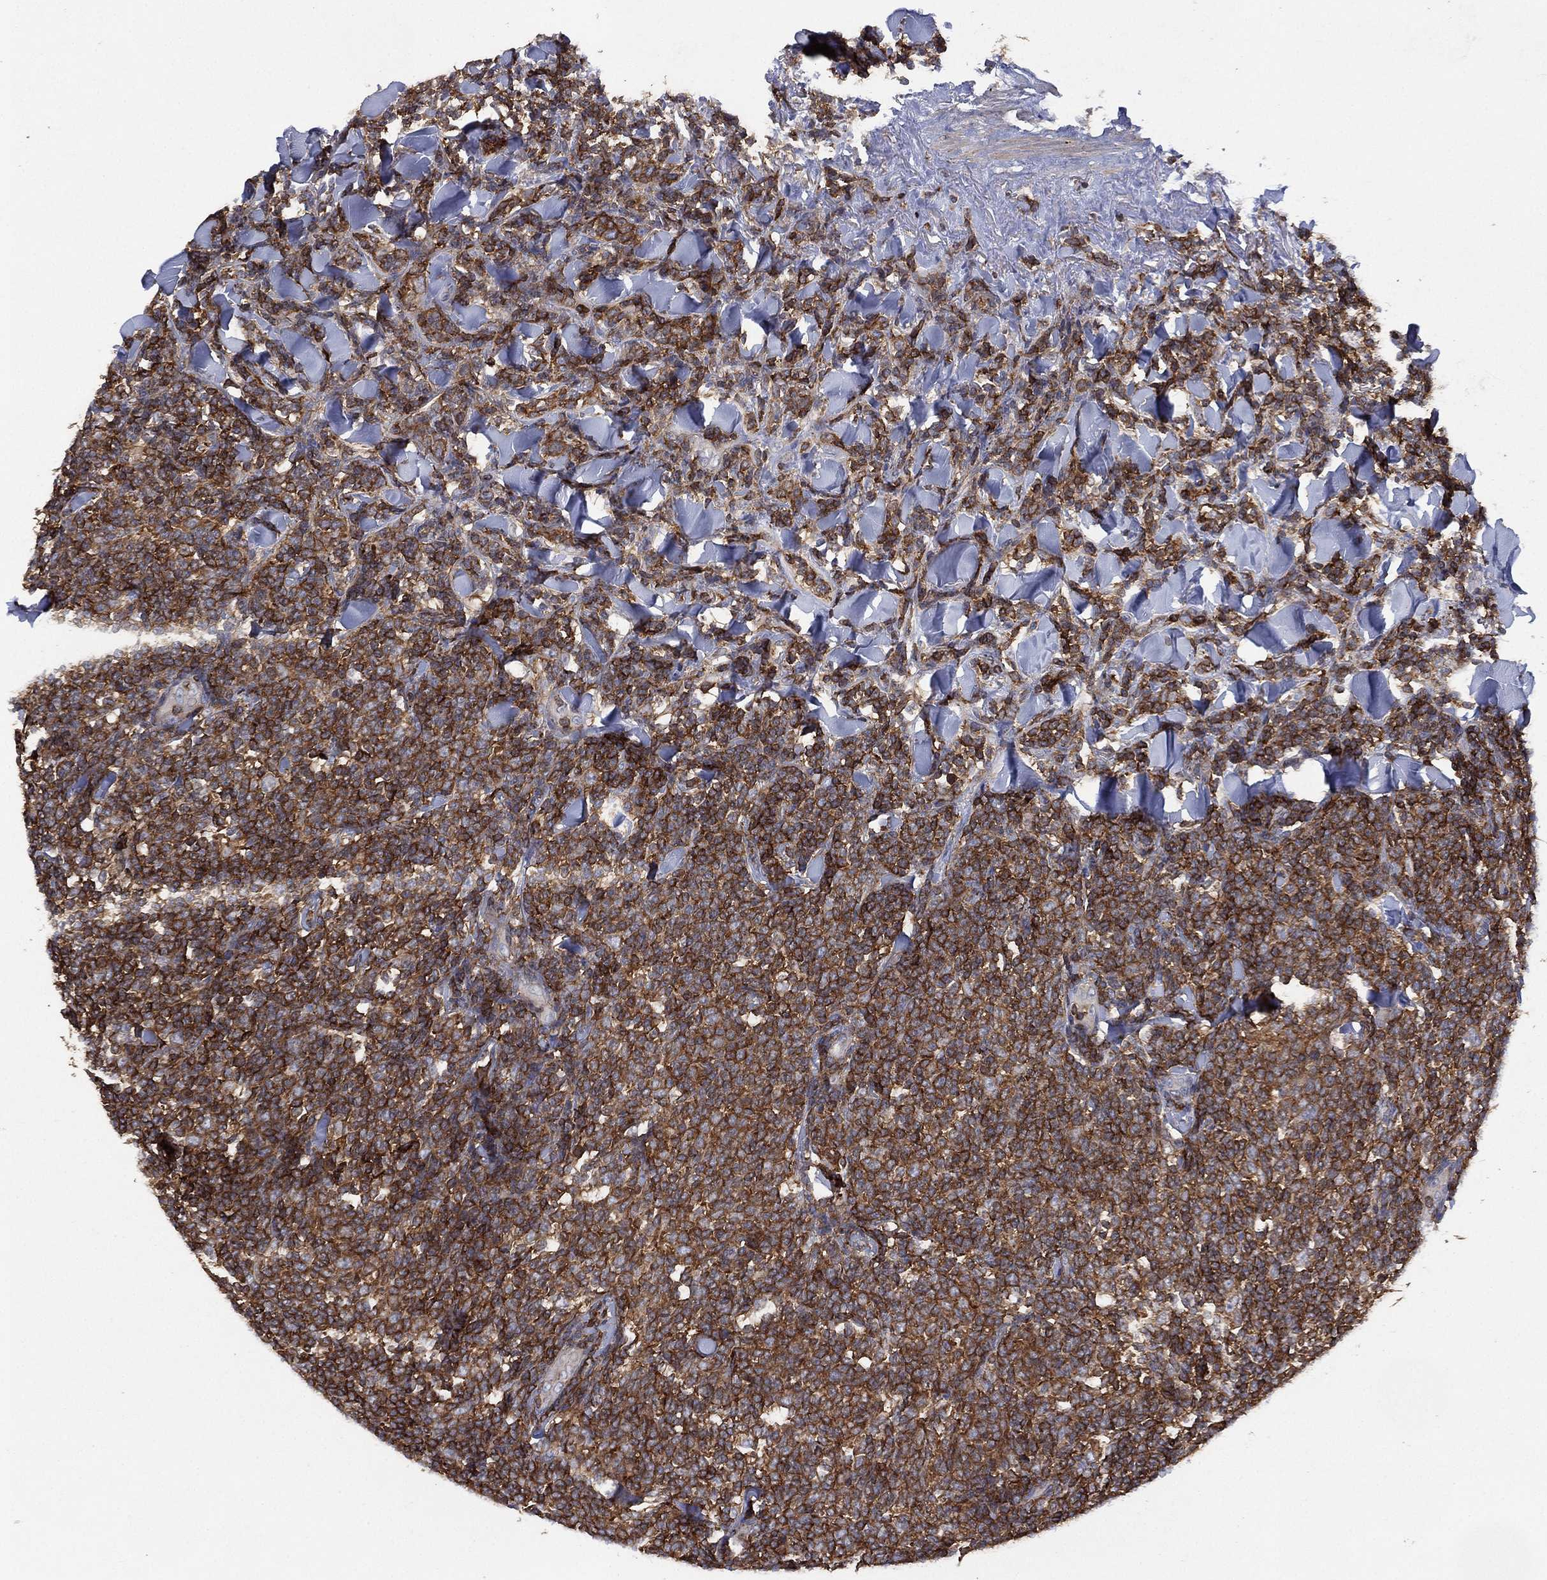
{"staining": {"intensity": "strong", "quantity": ">75%", "location": "cytoplasmic/membranous"}, "tissue": "lymphoma", "cell_type": "Tumor cells", "image_type": "cancer", "snomed": [{"axis": "morphology", "description": "Malignant lymphoma, non-Hodgkin's type, Low grade"}, {"axis": "topography", "description": "Lymph node"}], "caption": "Immunohistochemical staining of malignant lymphoma, non-Hodgkin's type (low-grade) exhibits high levels of strong cytoplasmic/membranous protein positivity in approximately >75% of tumor cells.", "gene": "DOCK8", "patient": {"sex": "female", "age": 56}}